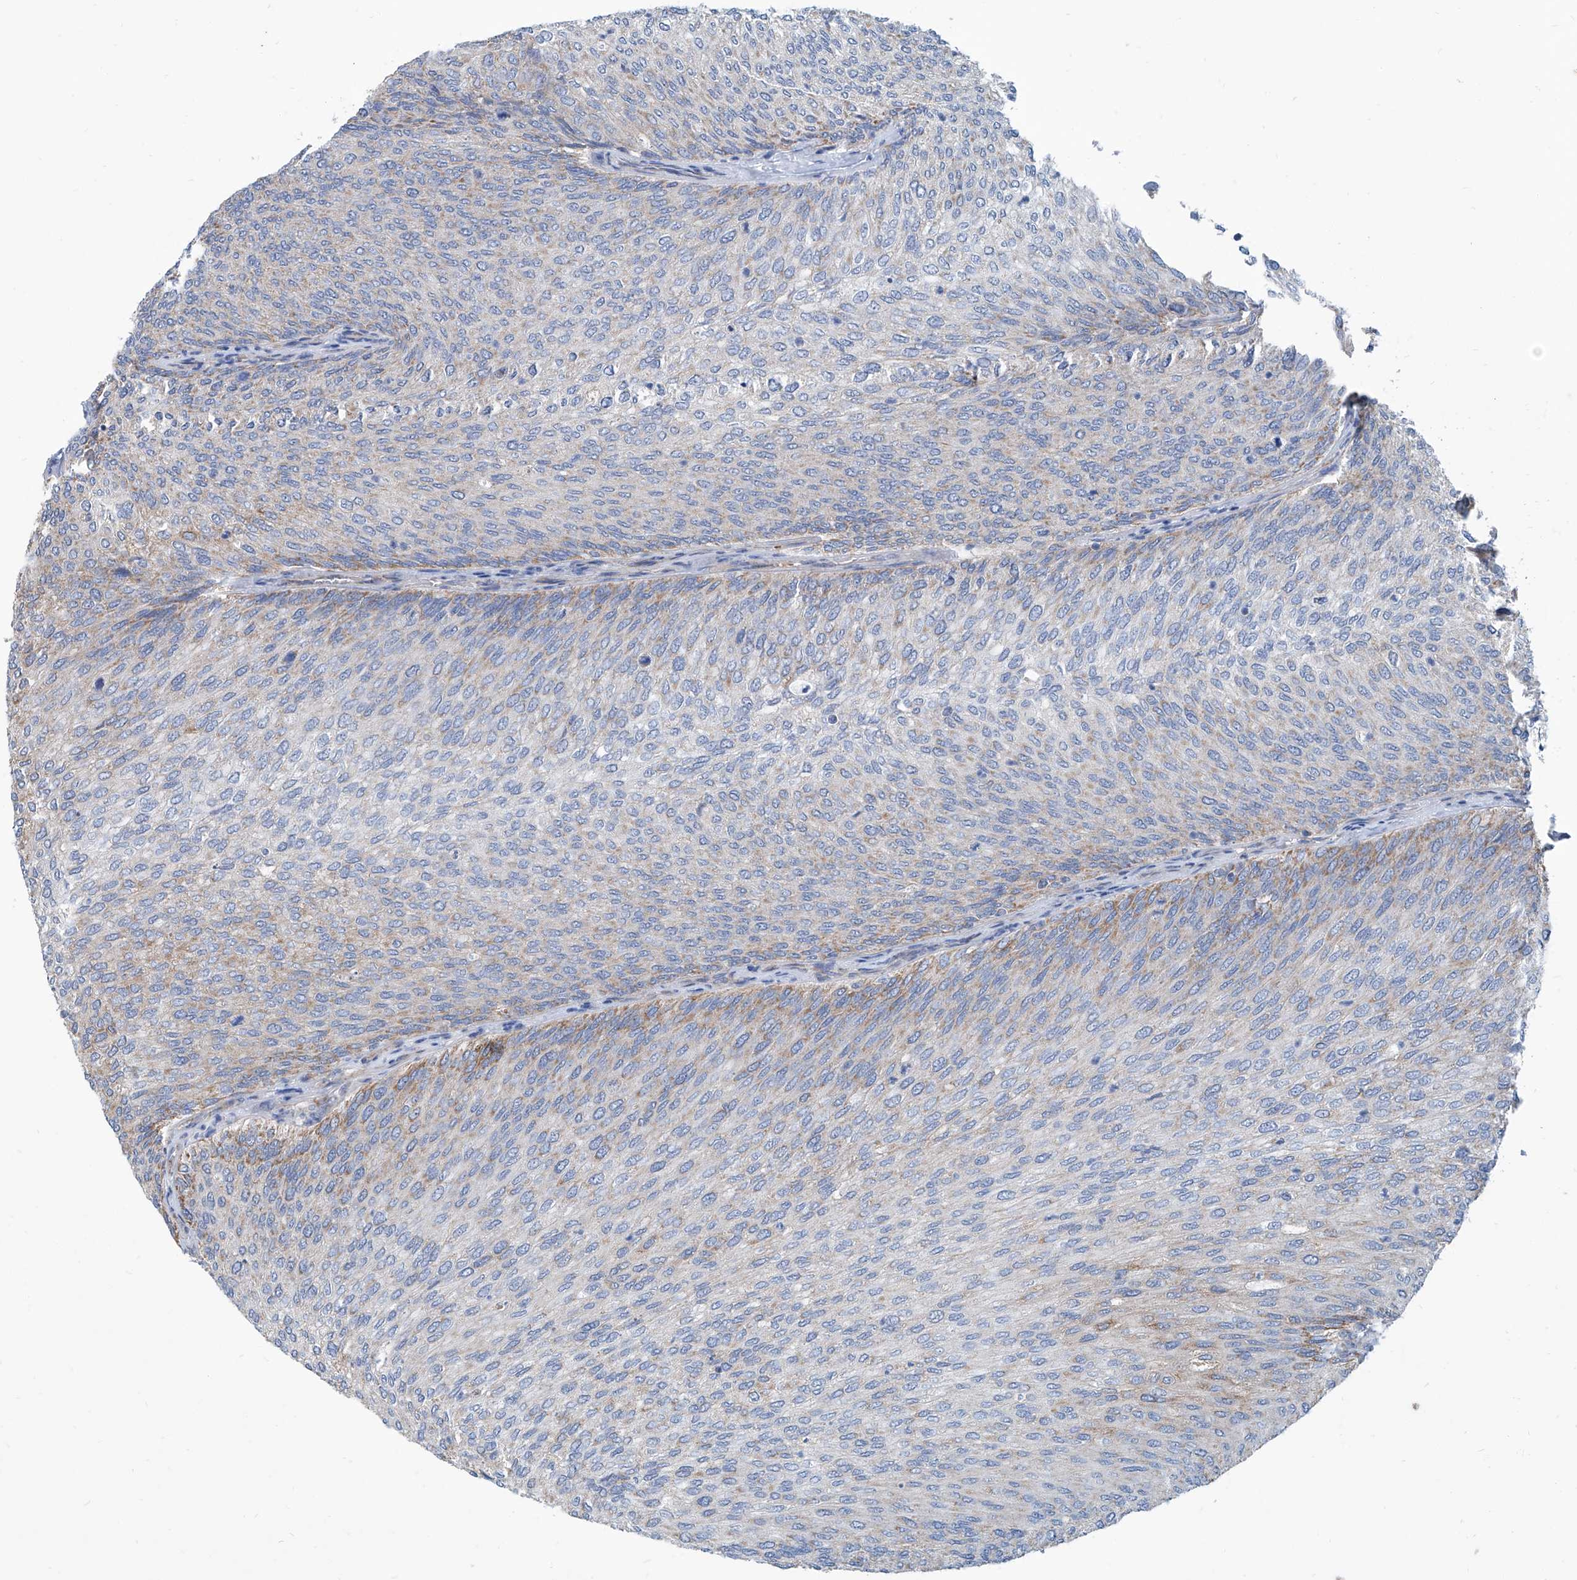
{"staining": {"intensity": "moderate", "quantity": "25%-75%", "location": "cytoplasmic/membranous"}, "tissue": "urothelial cancer", "cell_type": "Tumor cells", "image_type": "cancer", "snomed": [{"axis": "morphology", "description": "Urothelial carcinoma, Low grade"}, {"axis": "topography", "description": "Urinary bladder"}], "caption": "Protein staining shows moderate cytoplasmic/membranous staining in approximately 25%-75% of tumor cells in low-grade urothelial carcinoma. (DAB (3,3'-diaminobenzidine) = brown stain, brightfield microscopy at high magnification).", "gene": "USP48", "patient": {"sex": "female", "age": 79}}